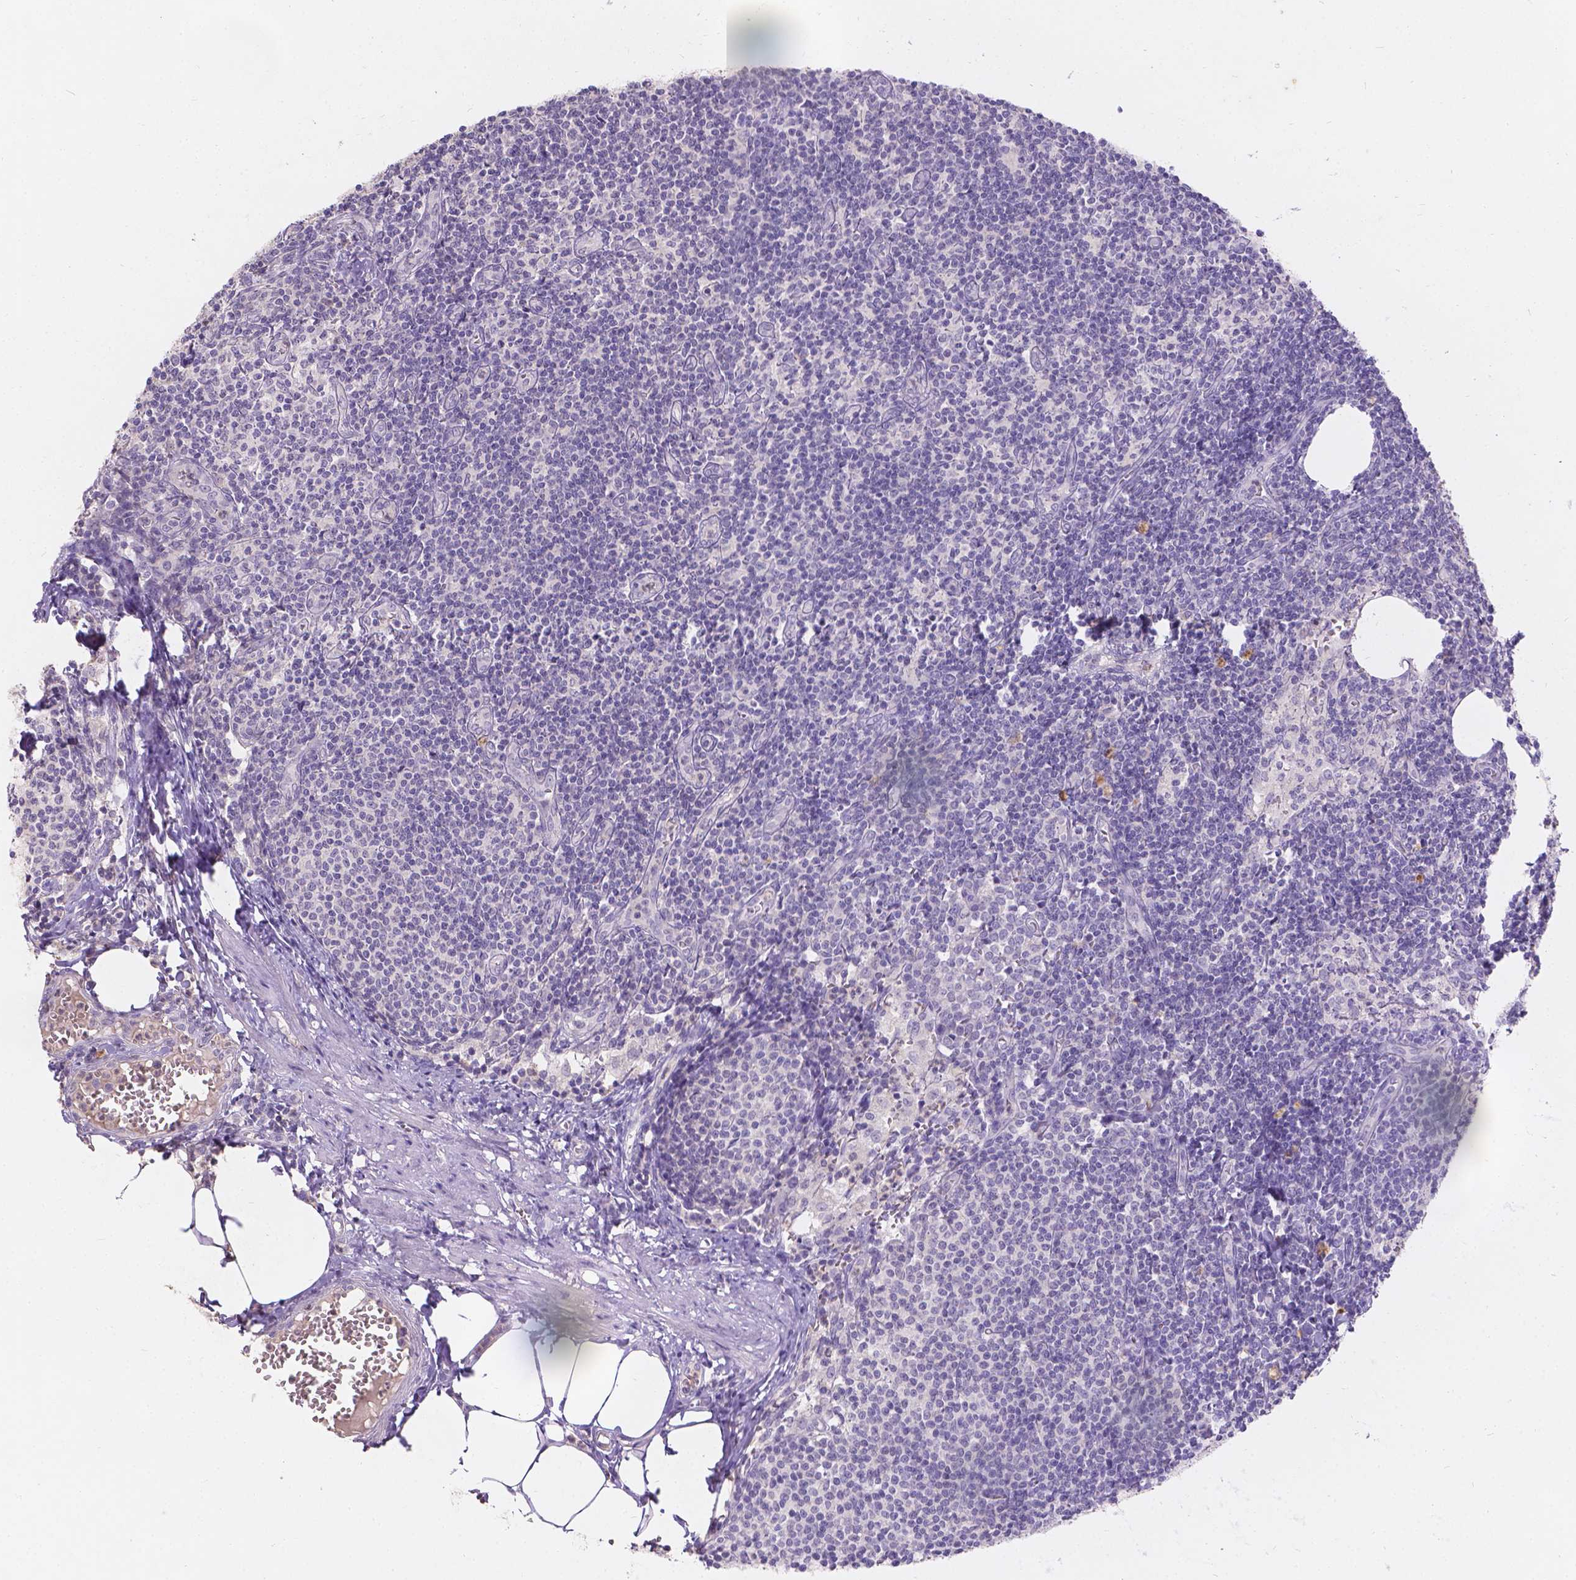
{"staining": {"intensity": "negative", "quantity": "none", "location": "none"}, "tissue": "lymph node", "cell_type": "Germinal center cells", "image_type": "normal", "snomed": [{"axis": "morphology", "description": "Normal tissue, NOS"}, {"axis": "topography", "description": "Lymph node"}], "caption": "Immunohistochemistry (IHC) photomicrograph of benign human lymph node stained for a protein (brown), which demonstrates no positivity in germinal center cells. (Immunohistochemistry, brightfield microscopy, high magnification).", "gene": "DCAF4L1", "patient": {"sex": "female", "age": 50}}